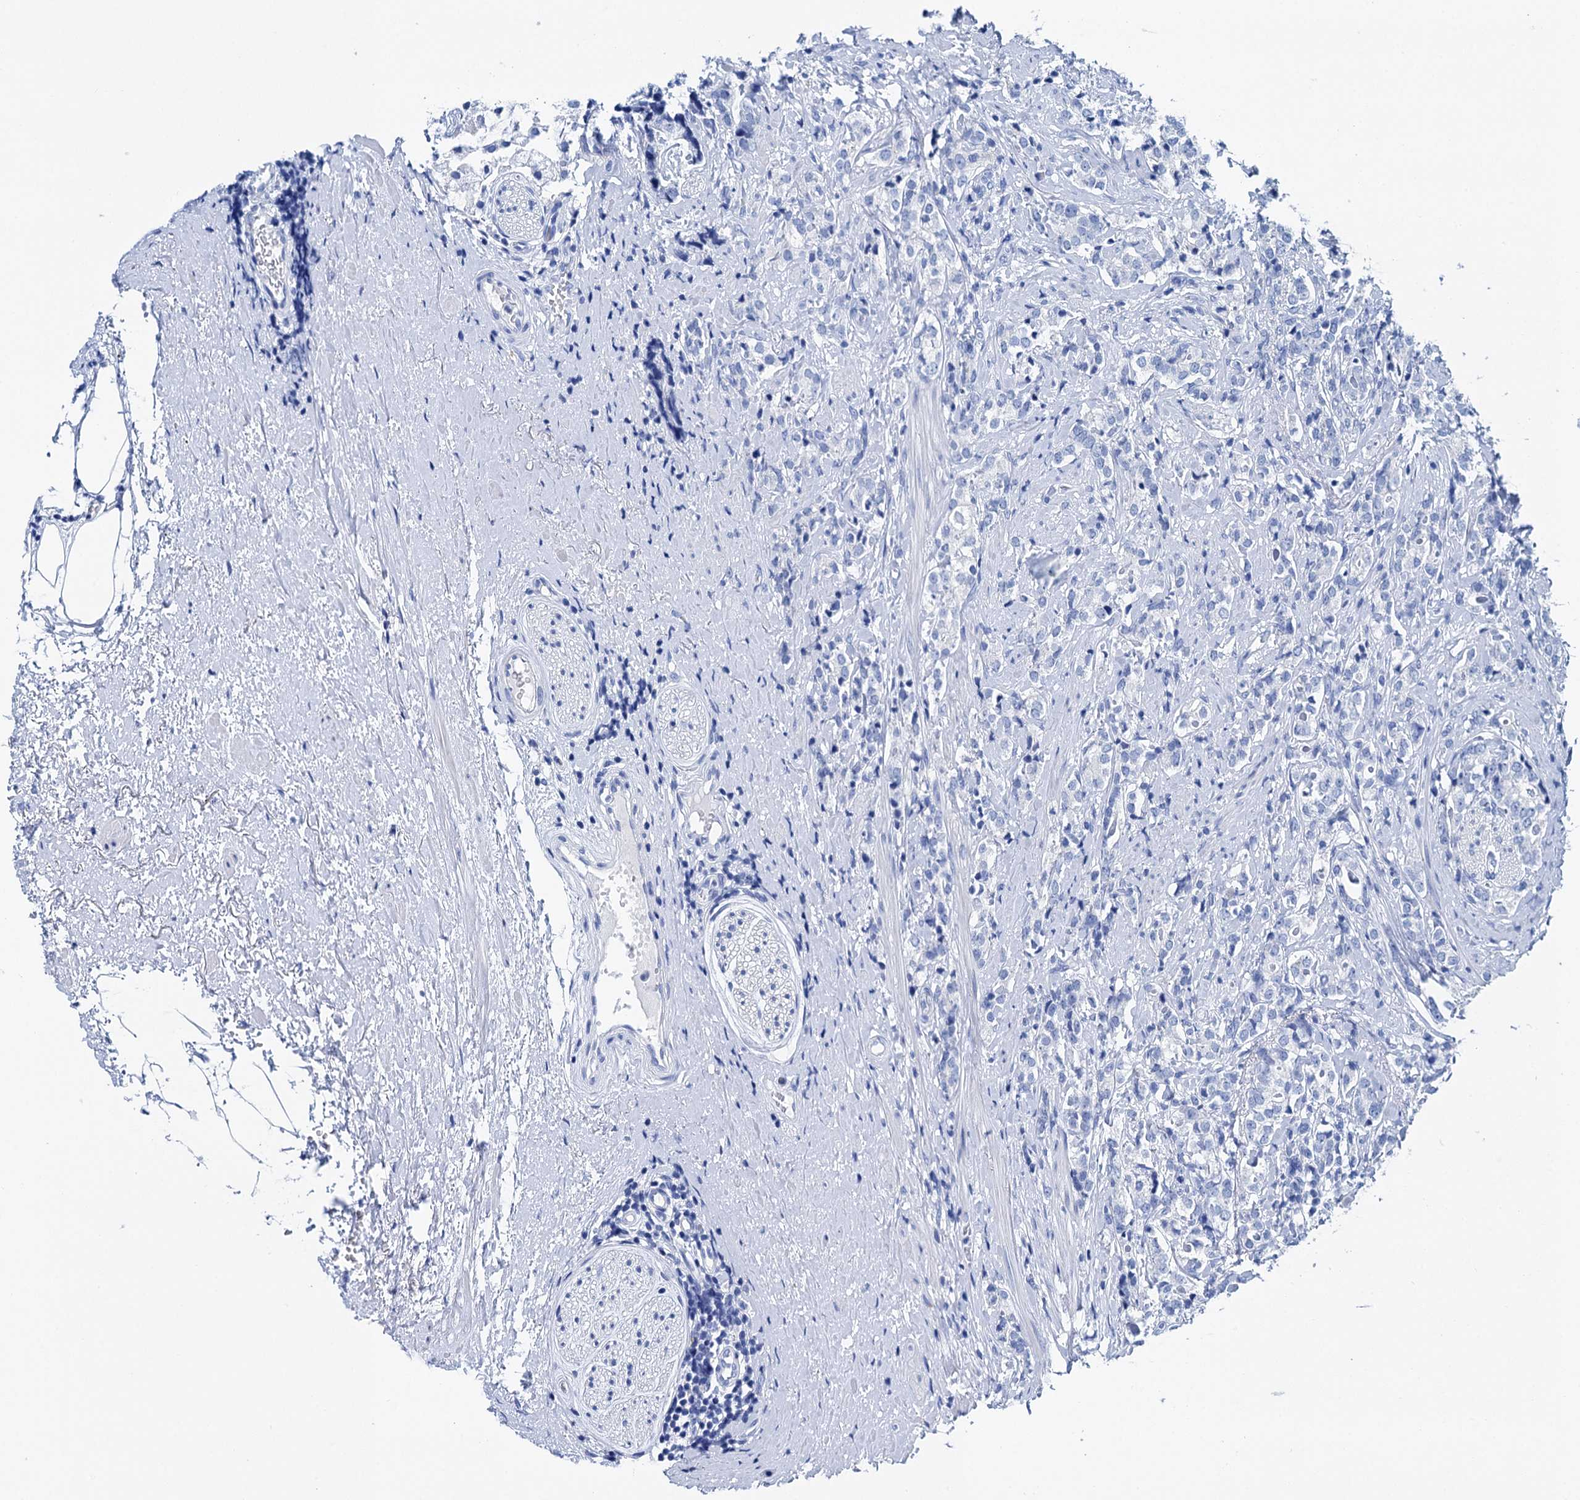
{"staining": {"intensity": "negative", "quantity": "none", "location": "none"}, "tissue": "prostate cancer", "cell_type": "Tumor cells", "image_type": "cancer", "snomed": [{"axis": "morphology", "description": "Adenocarcinoma, High grade"}, {"axis": "topography", "description": "Prostate"}], "caption": "A histopathology image of human prostate cancer (adenocarcinoma (high-grade)) is negative for staining in tumor cells. The staining was performed using DAB to visualize the protein expression in brown, while the nuclei were stained in blue with hematoxylin (Magnification: 20x).", "gene": "BRINP1", "patient": {"sex": "male", "age": 69}}